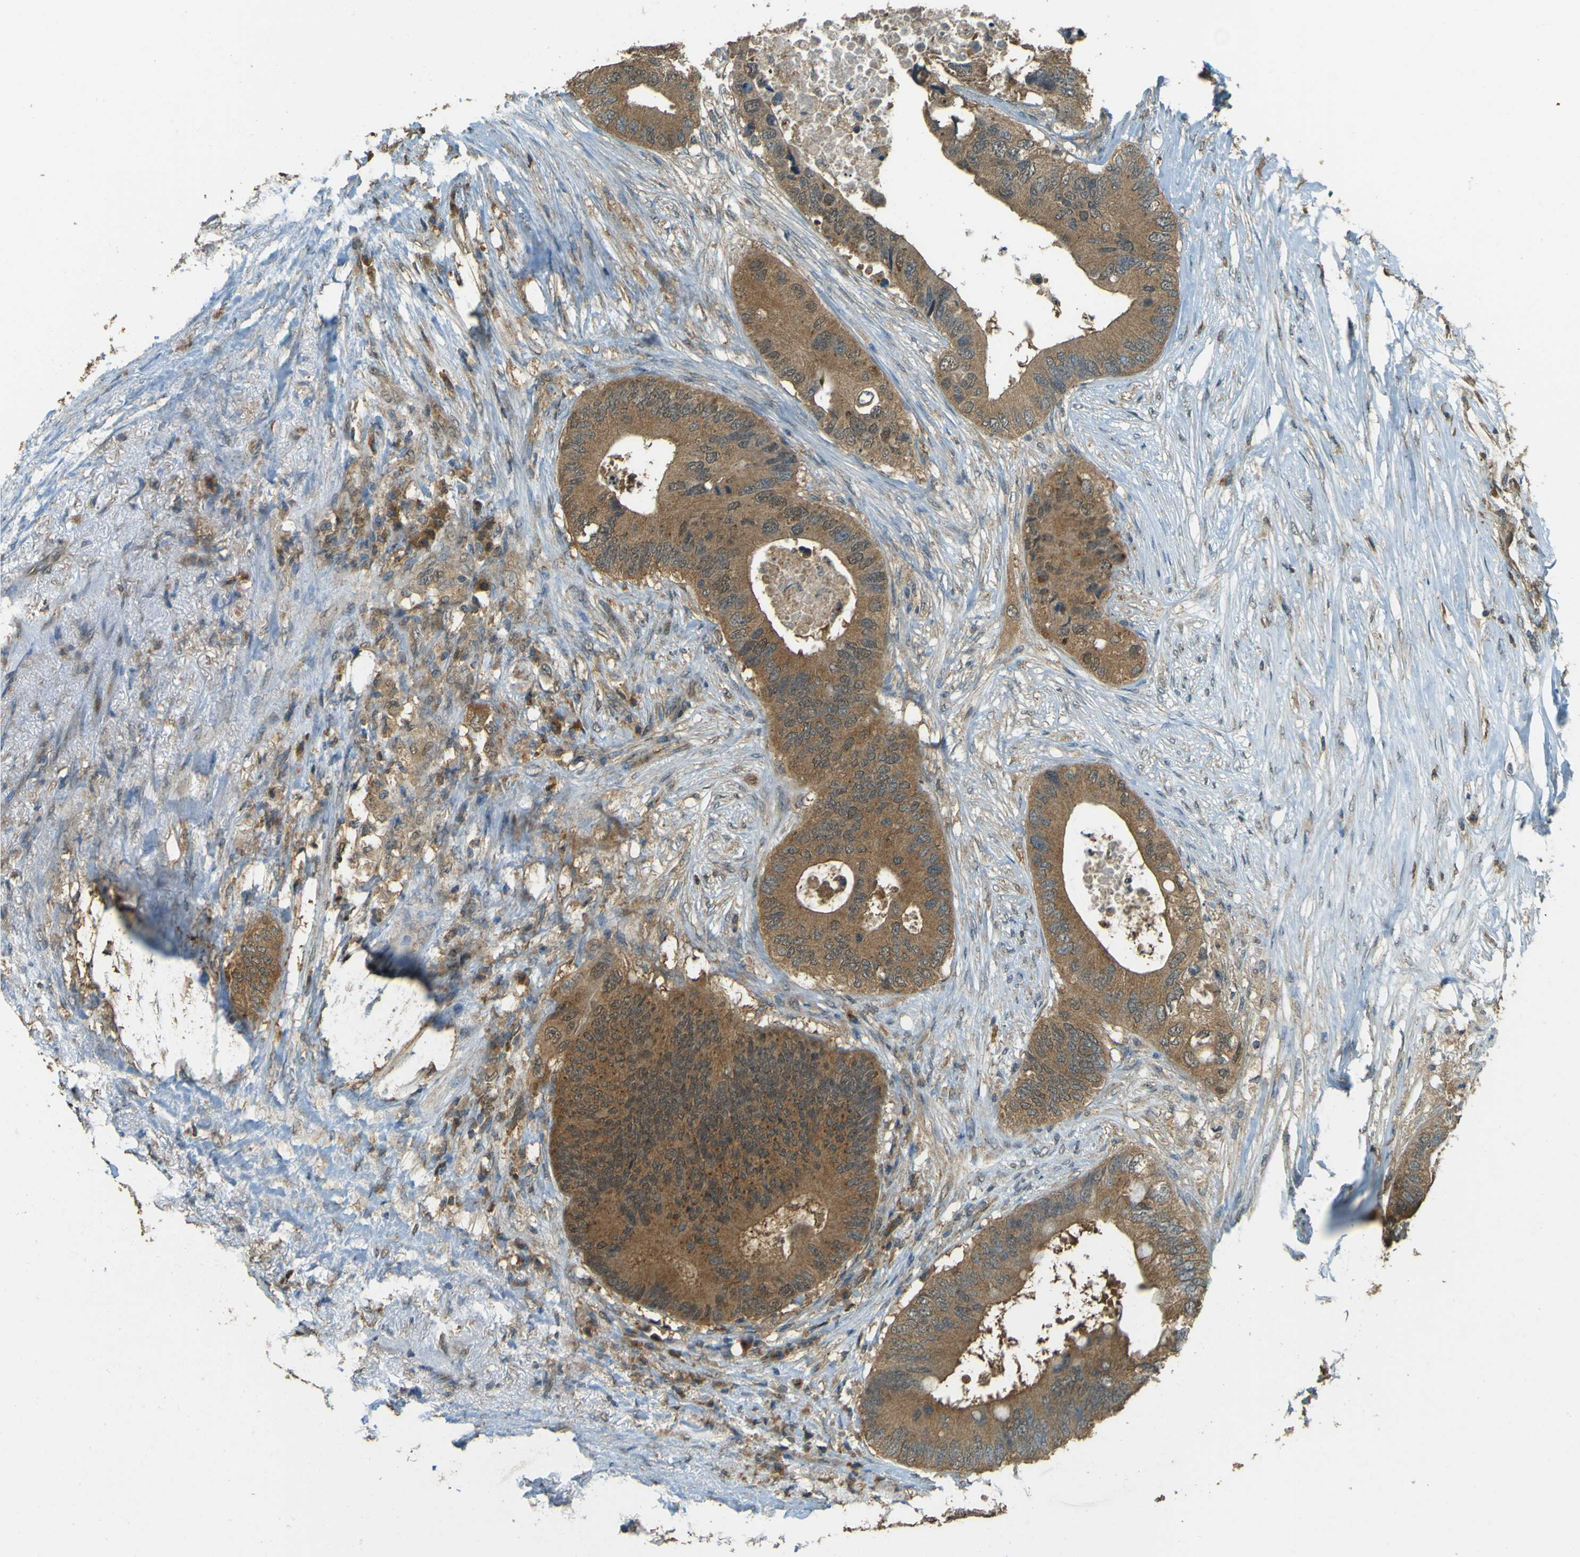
{"staining": {"intensity": "moderate", "quantity": ">75%", "location": "cytoplasmic/membranous"}, "tissue": "colorectal cancer", "cell_type": "Tumor cells", "image_type": "cancer", "snomed": [{"axis": "morphology", "description": "Adenocarcinoma, NOS"}, {"axis": "topography", "description": "Colon"}], "caption": "Protein staining shows moderate cytoplasmic/membranous staining in about >75% of tumor cells in adenocarcinoma (colorectal).", "gene": "GOLGA1", "patient": {"sex": "male", "age": 71}}